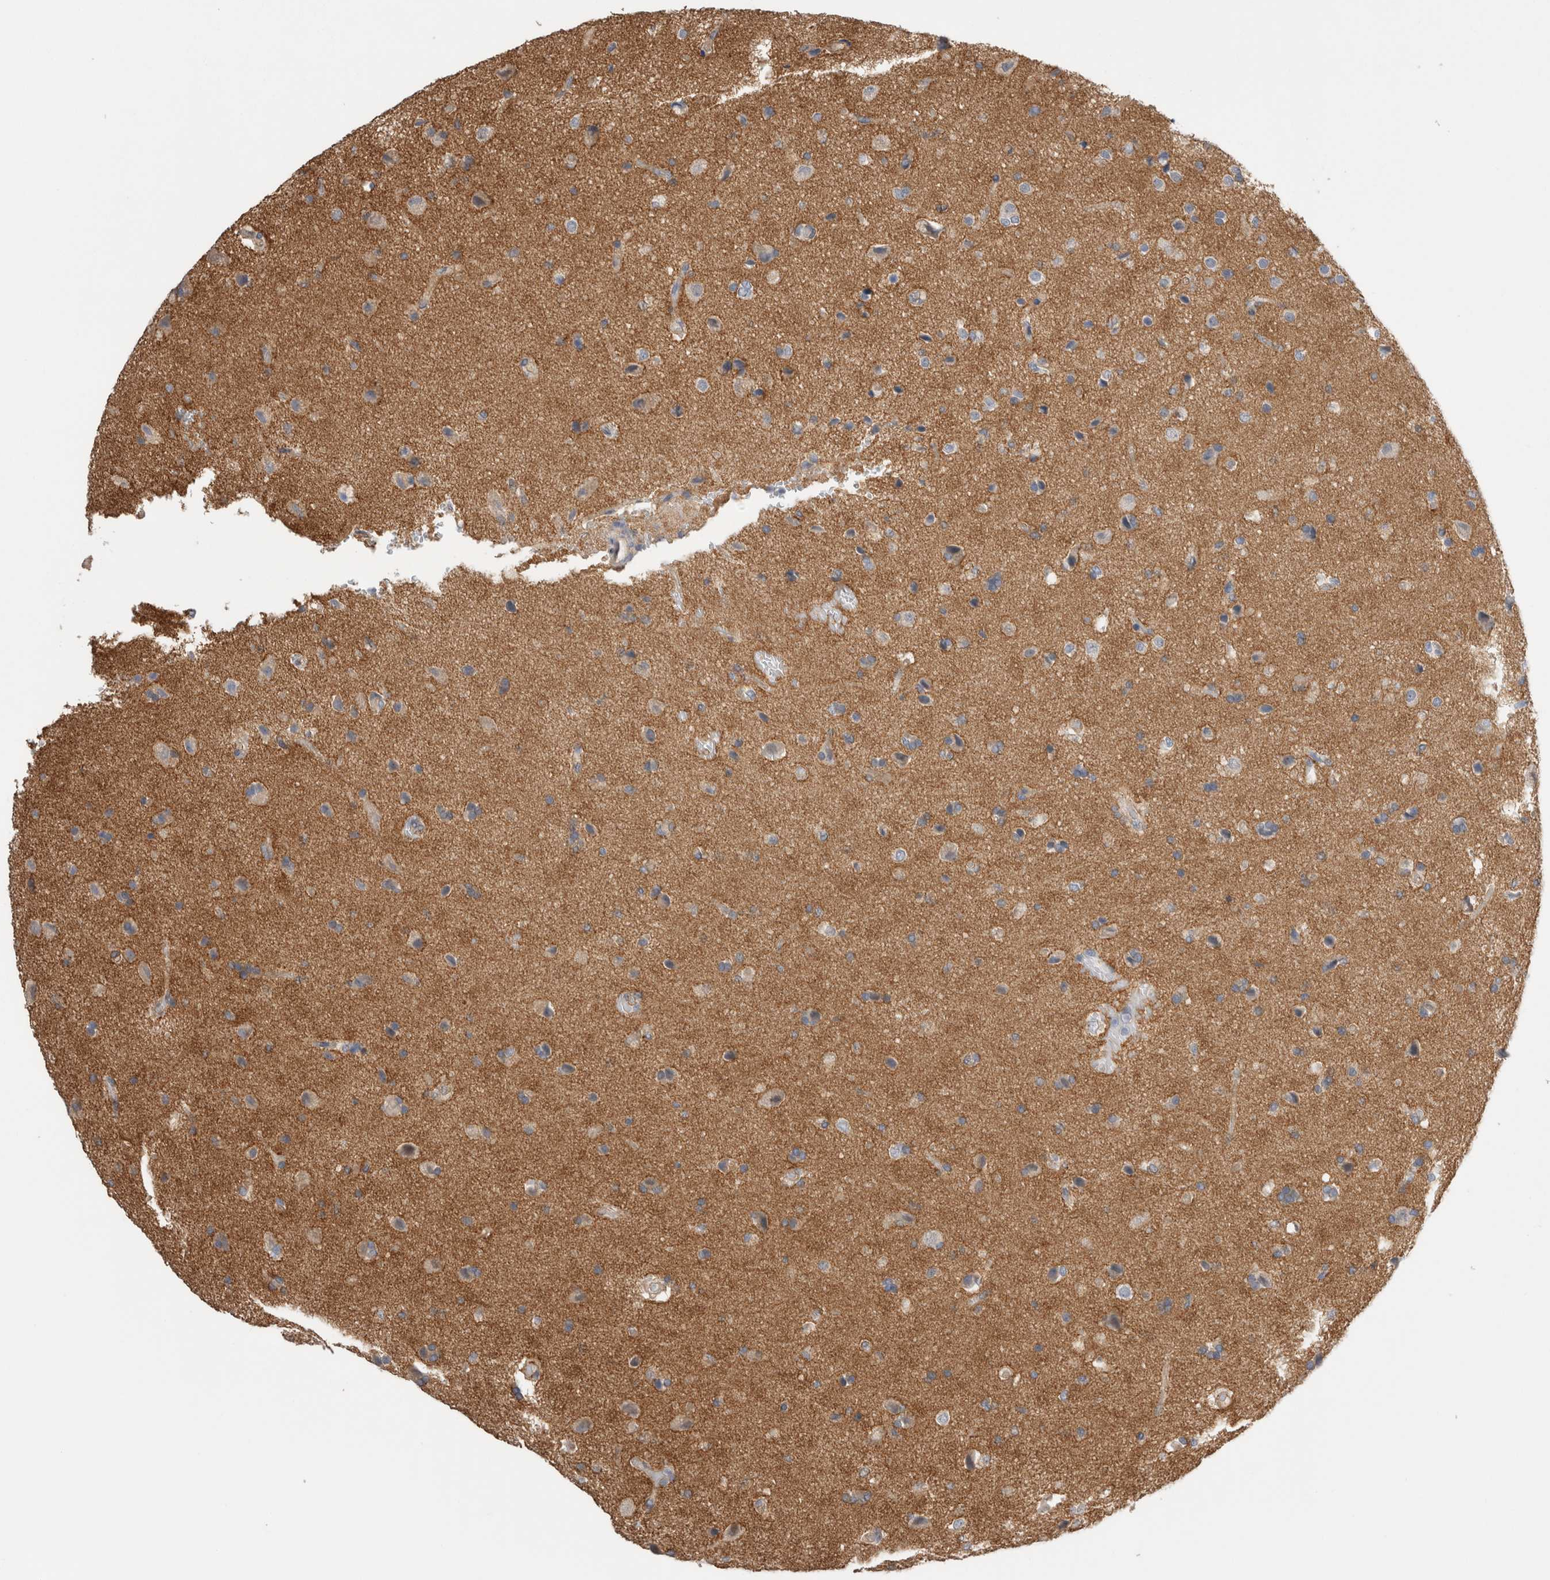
{"staining": {"intensity": "negative", "quantity": "none", "location": "none"}, "tissue": "glioma", "cell_type": "Tumor cells", "image_type": "cancer", "snomed": [{"axis": "morphology", "description": "Glioma, malignant, High grade"}, {"axis": "topography", "description": "Brain"}], "caption": "Immunohistochemistry (IHC) of malignant glioma (high-grade) reveals no positivity in tumor cells.", "gene": "TAFA5", "patient": {"sex": "male", "age": 72}}